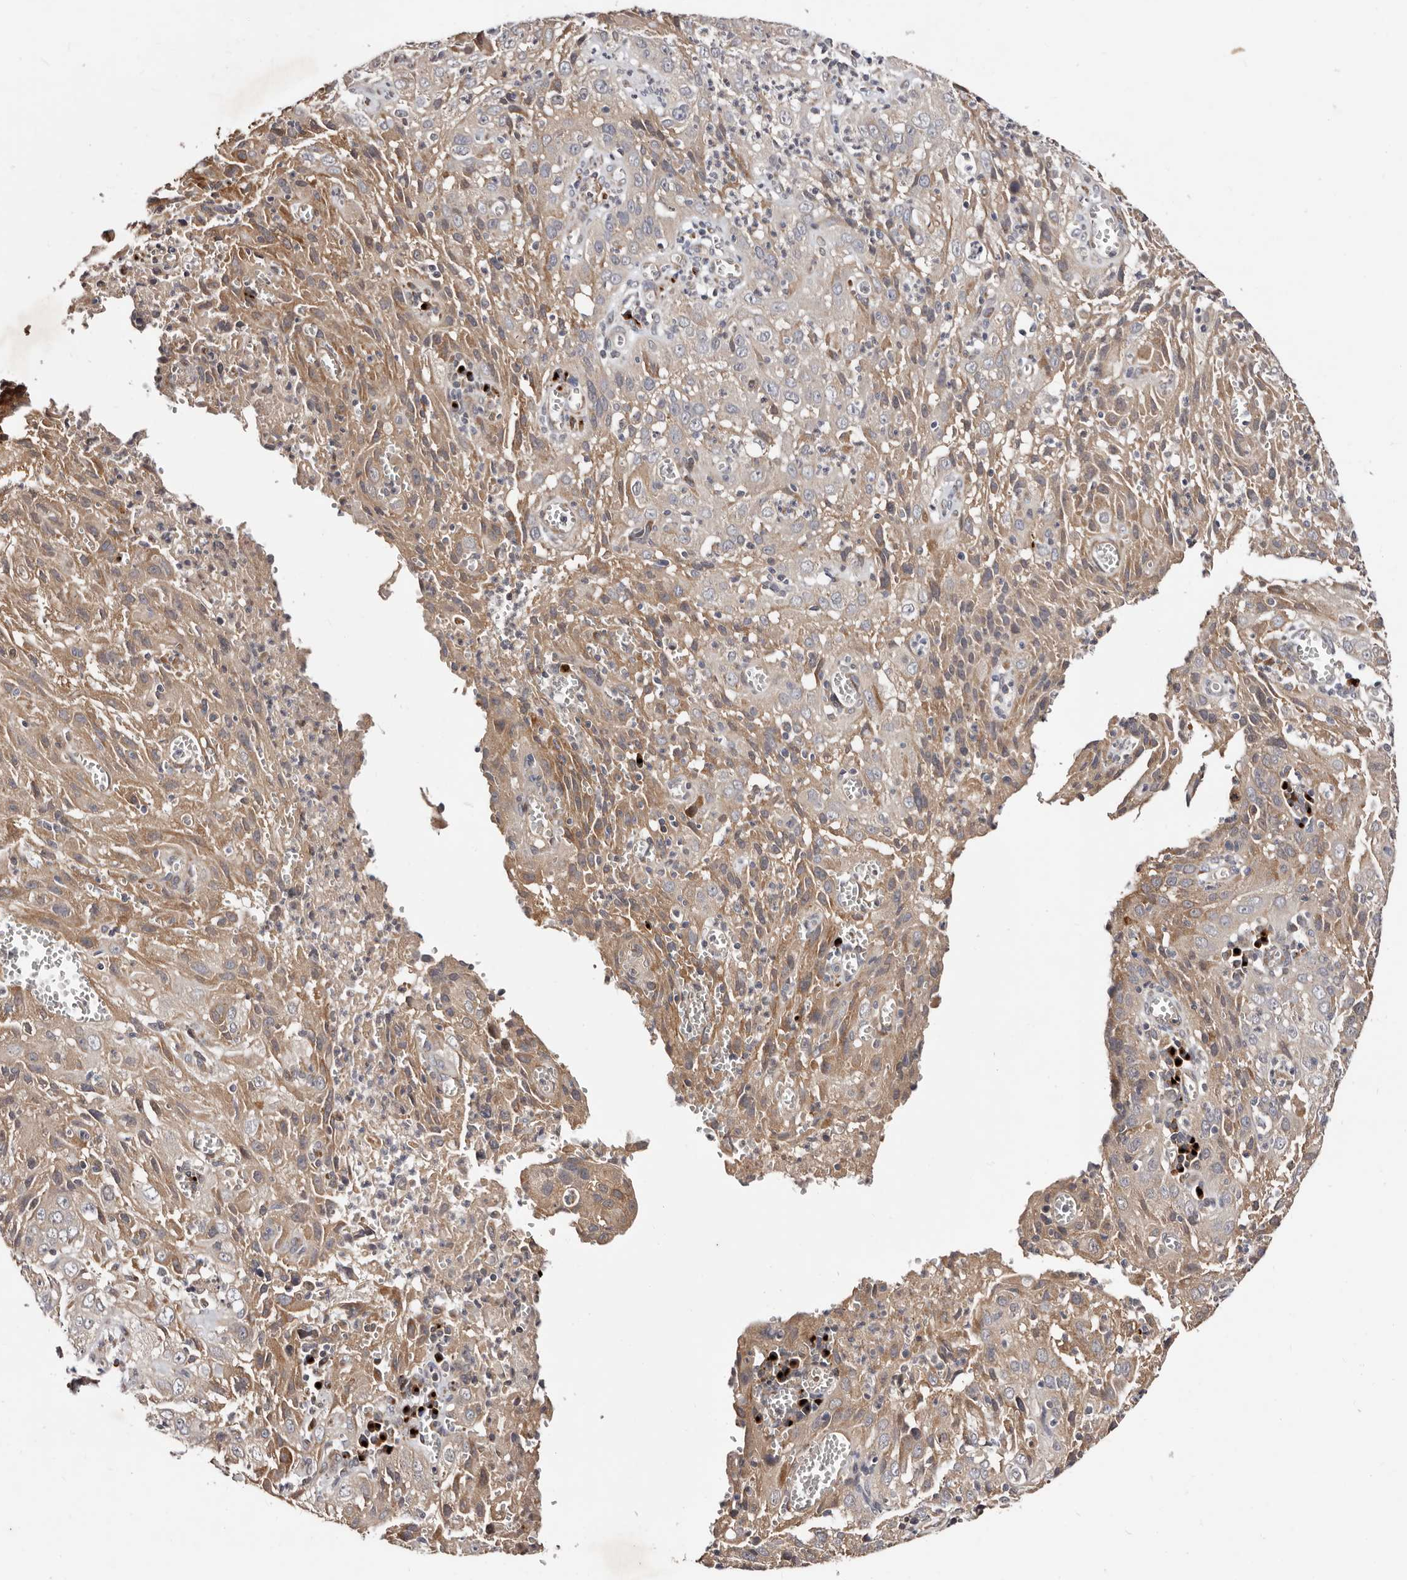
{"staining": {"intensity": "moderate", "quantity": "25%-75%", "location": "cytoplasmic/membranous"}, "tissue": "cervical cancer", "cell_type": "Tumor cells", "image_type": "cancer", "snomed": [{"axis": "morphology", "description": "Squamous cell carcinoma, NOS"}, {"axis": "topography", "description": "Cervix"}], "caption": "Immunohistochemical staining of cervical cancer (squamous cell carcinoma) reveals medium levels of moderate cytoplasmic/membranous protein expression in about 25%-75% of tumor cells.", "gene": "DACT2", "patient": {"sex": "female", "age": 32}}